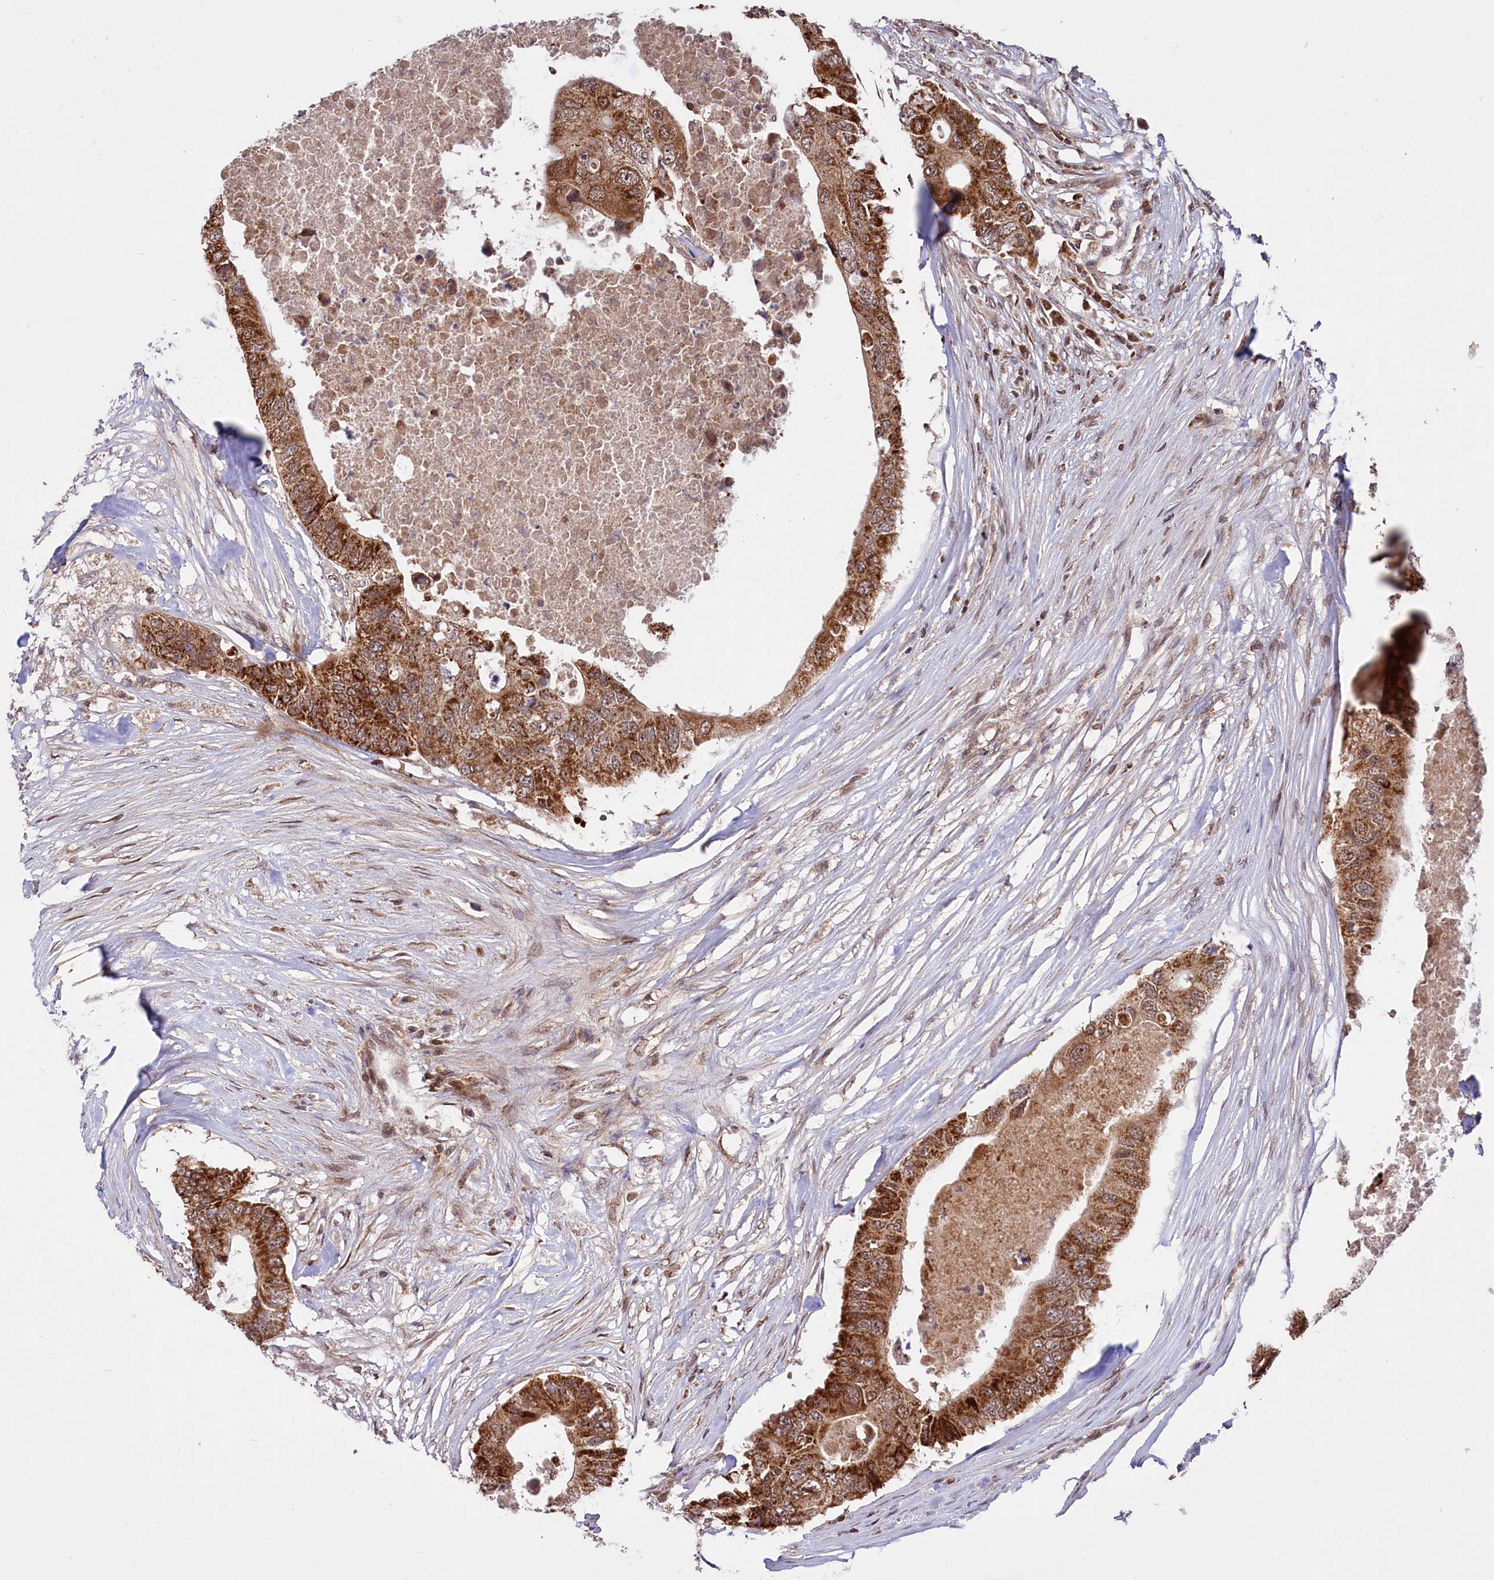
{"staining": {"intensity": "strong", "quantity": ">75%", "location": "cytoplasmic/membranous"}, "tissue": "colorectal cancer", "cell_type": "Tumor cells", "image_type": "cancer", "snomed": [{"axis": "morphology", "description": "Adenocarcinoma, NOS"}, {"axis": "topography", "description": "Colon"}], "caption": "An immunohistochemistry (IHC) micrograph of tumor tissue is shown. Protein staining in brown shows strong cytoplasmic/membranous positivity in colorectal cancer within tumor cells.", "gene": "PHC3", "patient": {"sex": "male", "age": 71}}